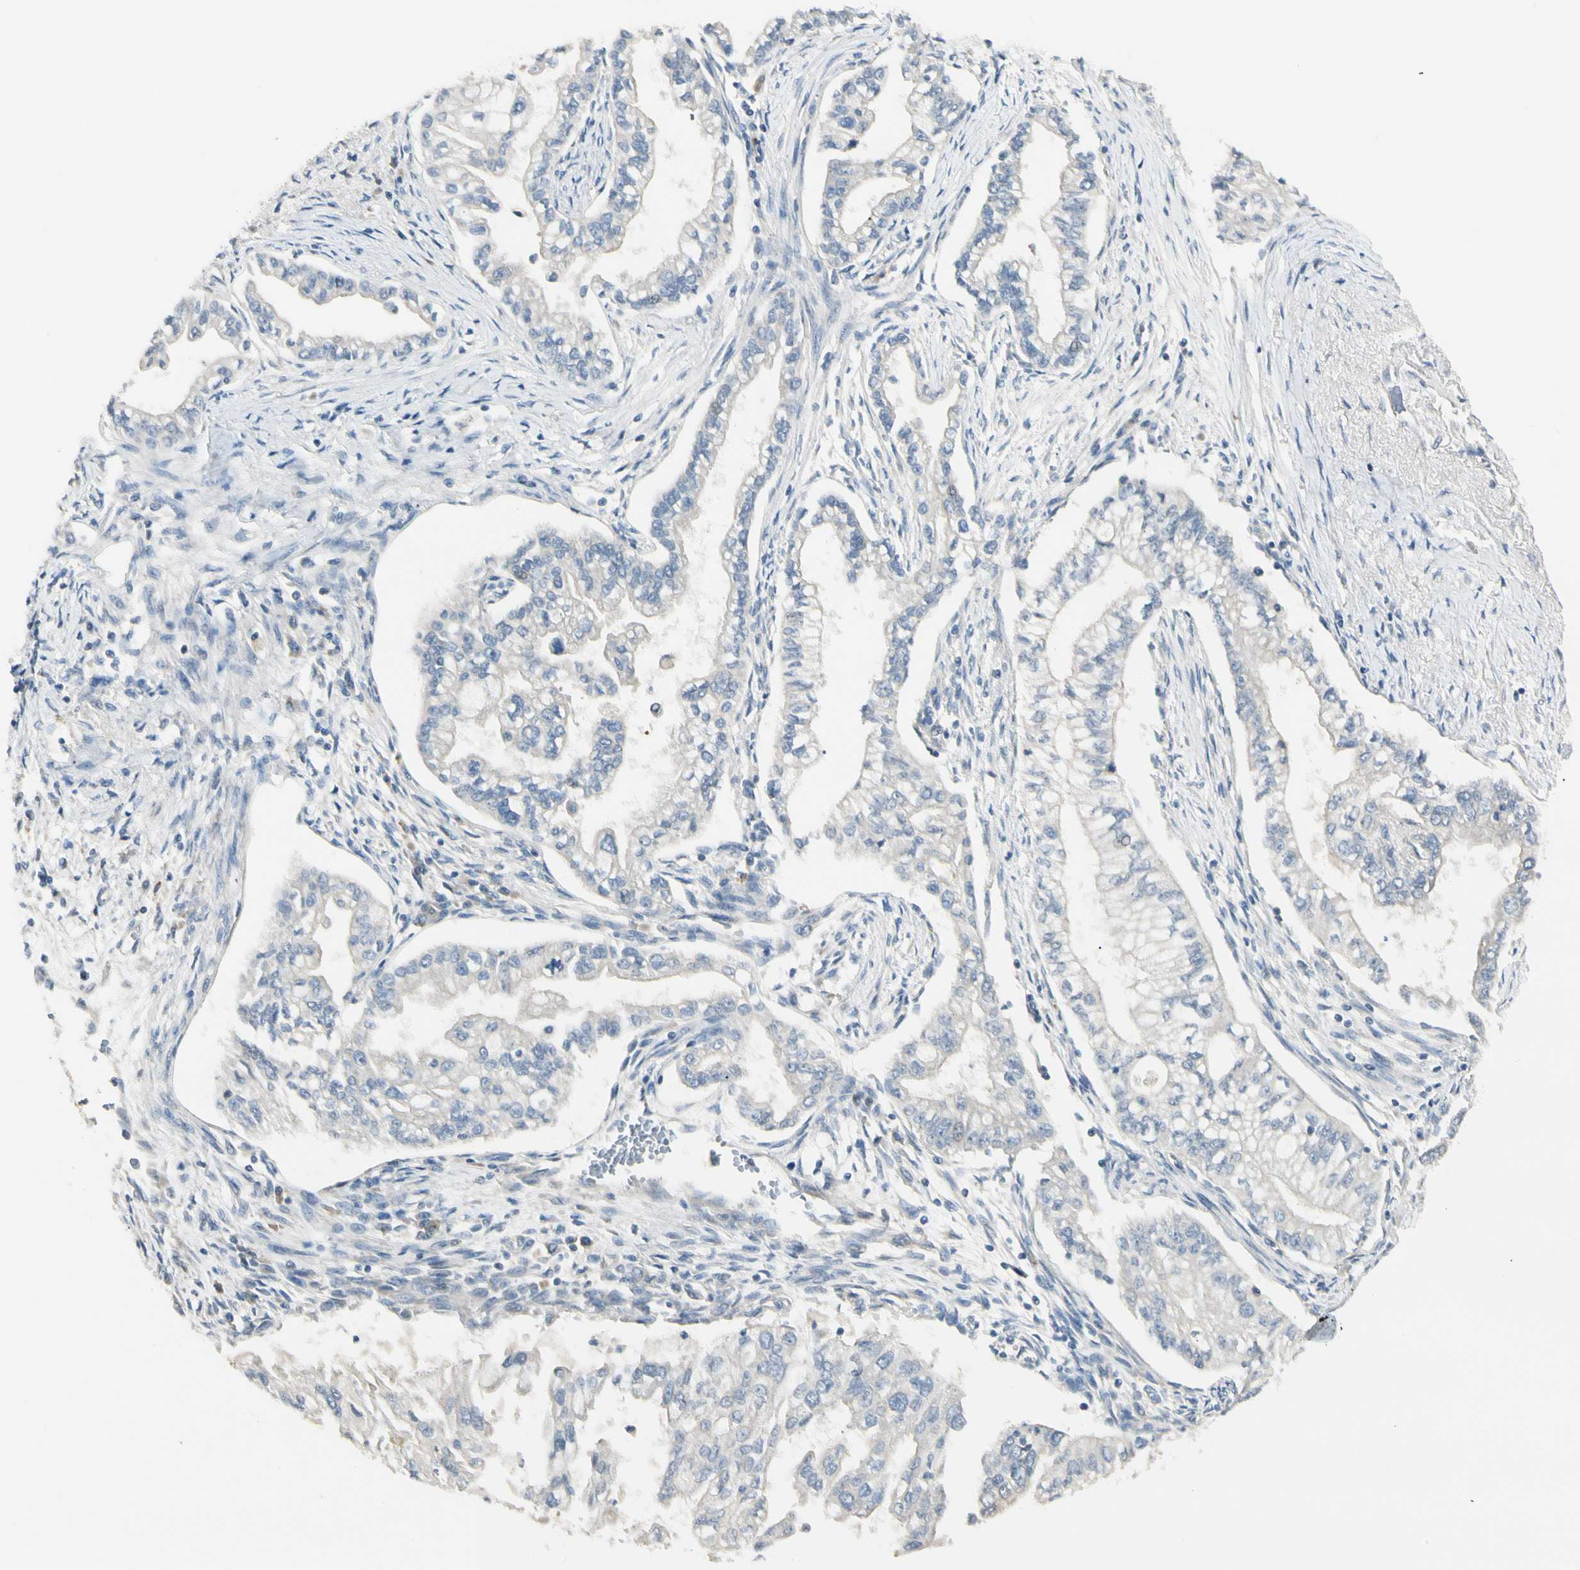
{"staining": {"intensity": "negative", "quantity": "none", "location": "none"}, "tissue": "pancreatic cancer", "cell_type": "Tumor cells", "image_type": "cancer", "snomed": [{"axis": "morphology", "description": "Normal tissue, NOS"}, {"axis": "topography", "description": "Pancreas"}], "caption": "A high-resolution micrograph shows IHC staining of pancreatic cancer, which exhibits no significant staining in tumor cells.", "gene": "P3H2", "patient": {"sex": "male", "age": 42}}